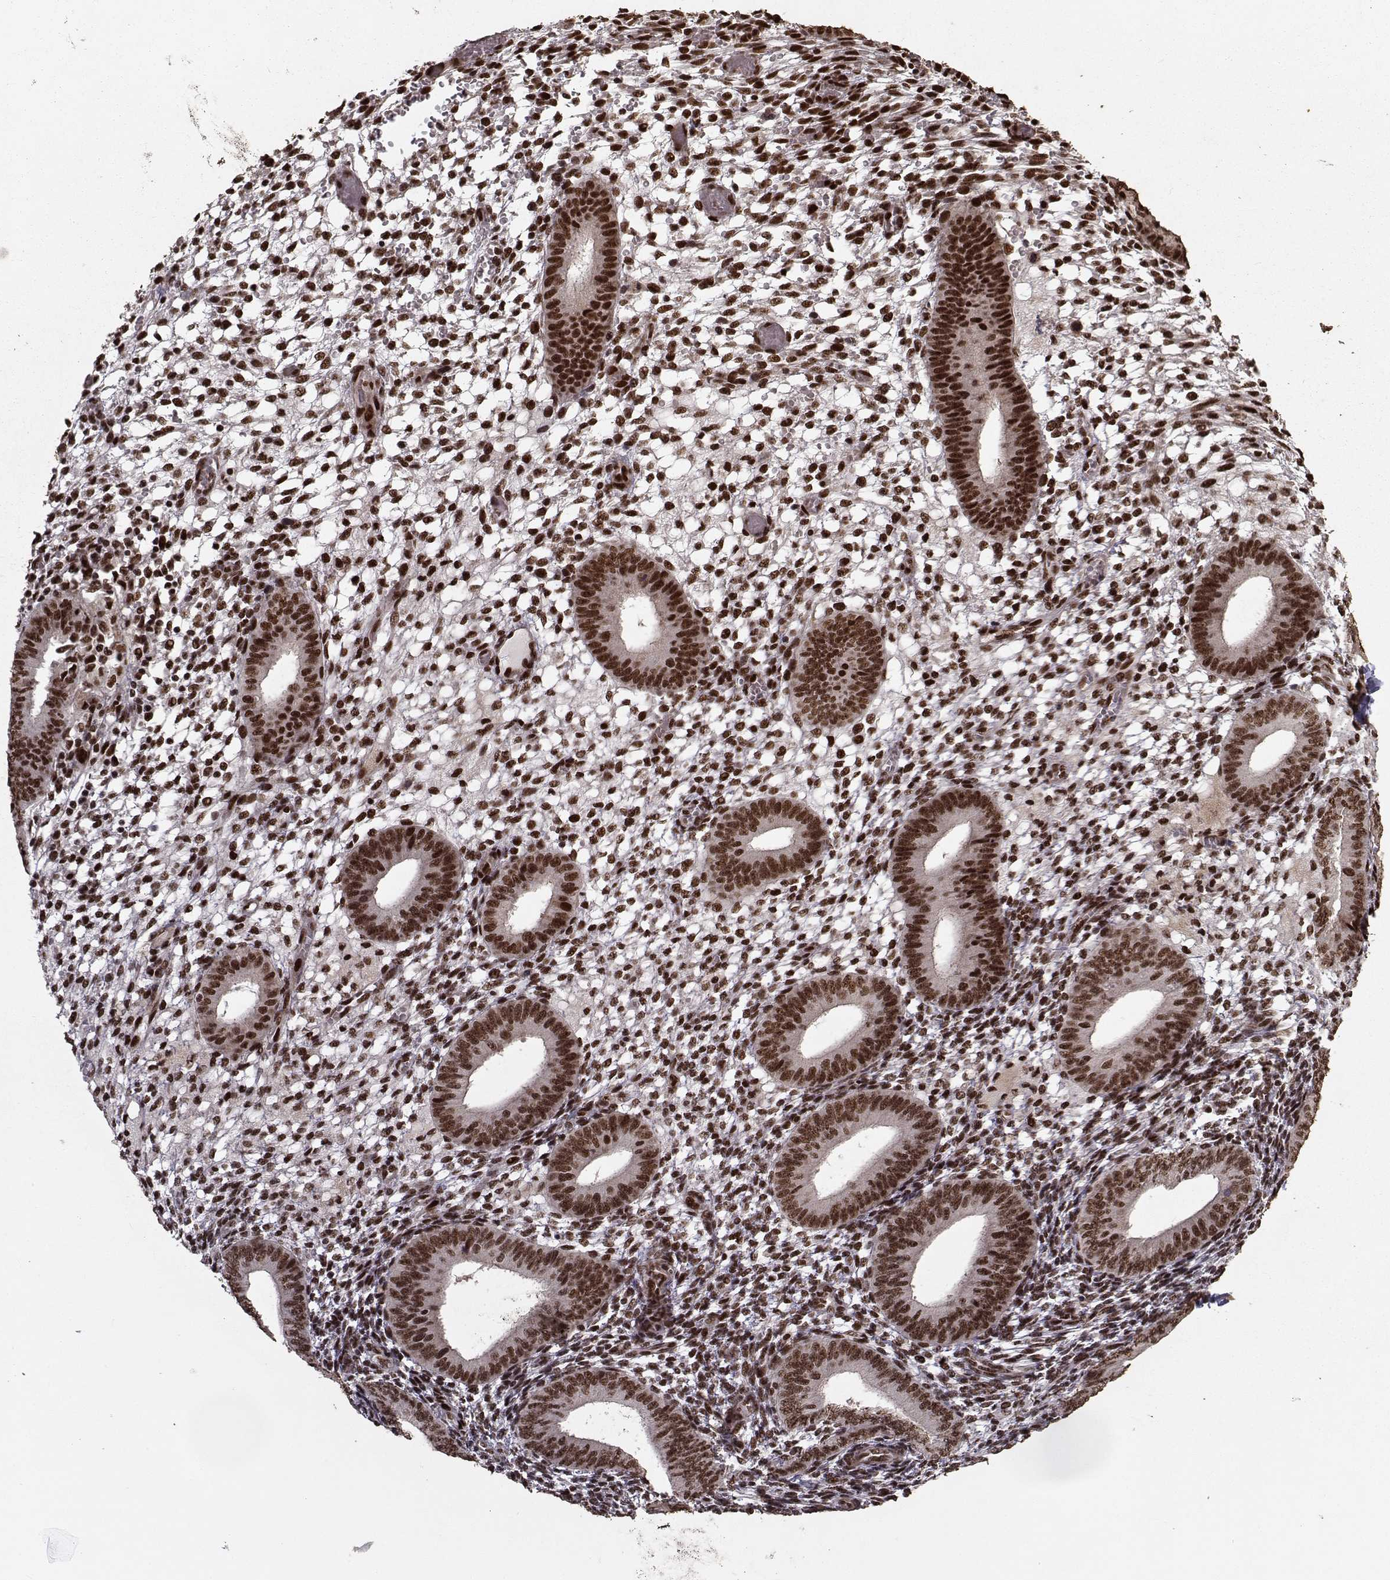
{"staining": {"intensity": "strong", "quantity": "25%-75%", "location": "nuclear"}, "tissue": "endometrium", "cell_type": "Cells in endometrial stroma", "image_type": "normal", "snomed": [{"axis": "morphology", "description": "Normal tissue, NOS"}, {"axis": "topography", "description": "Endometrium"}], "caption": "Brown immunohistochemical staining in unremarkable endometrium reveals strong nuclear expression in approximately 25%-75% of cells in endometrial stroma.", "gene": "SF1", "patient": {"sex": "female", "age": 39}}